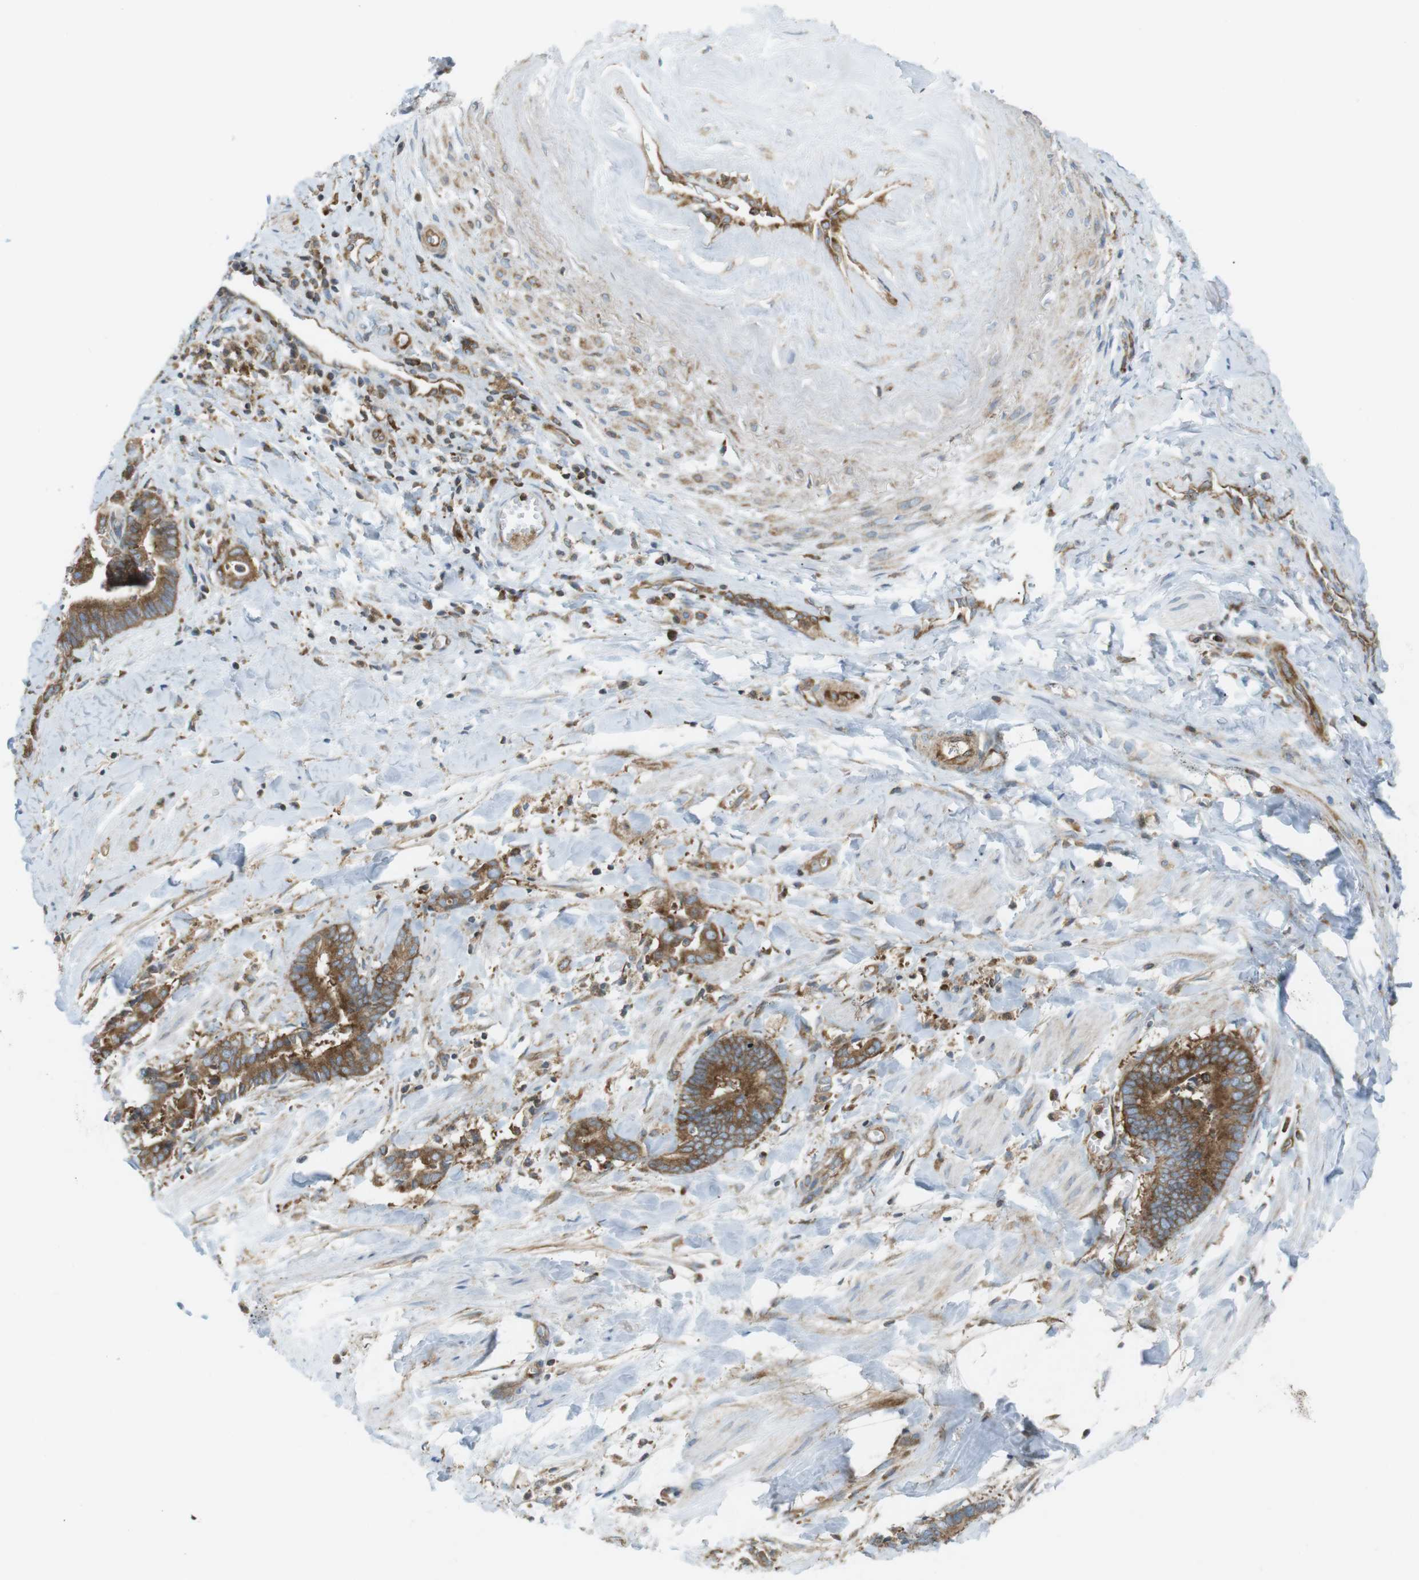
{"staining": {"intensity": "moderate", "quantity": ">75%", "location": "cytoplasmic/membranous"}, "tissue": "cervical cancer", "cell_type": "Tumor cells", "image_type": "cancer", "snomed": [{"axis": "morphology", "description": "Adenocarcinoma, NOS"}, {"axis": "topography", "description": "Cervix"}], "caption": "Immunohistochemical staining of human cervical cancer (adenocarcinoma) displays moderate cytoplasmic/membranous protein staining in about >75% of tumor cells. (DAB IHC with brightfield microscopy, high magnification).", "gene": "FLII", "patient": {"sex": "female", "age": 44}}